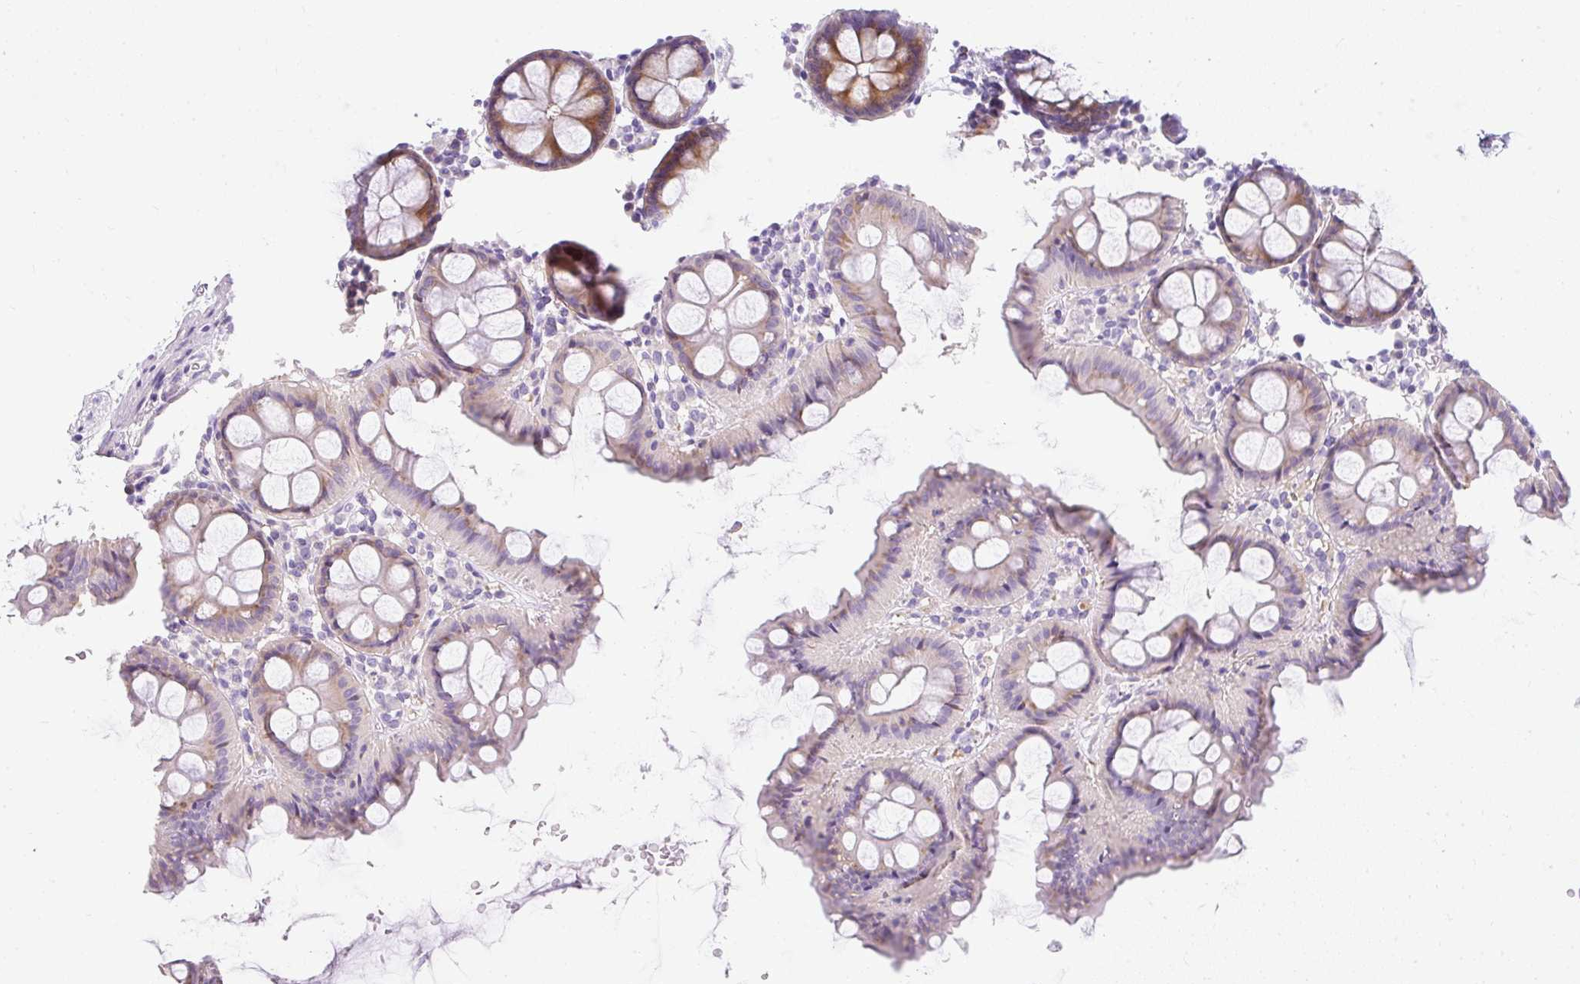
{"staining": {"intensity": "negative", "quantity": "none", "location": "none"}, "tissue": "colon", "cell_type": "Endothelial cells", "image_type": "normal", "snomed": [{"axis": "morphology", "description": "Normal tissue, NOS"}, {"axis": "topography", "description": "Colon"}], "caption": "IHC image of unremarkable colon: human colon stained with DAB (3,3'-diaminobenzidine) reveals no significant protein positivity in endothelial cells.", "gene": "DTX4", "patient": {"sex": "male", "age": 75}}